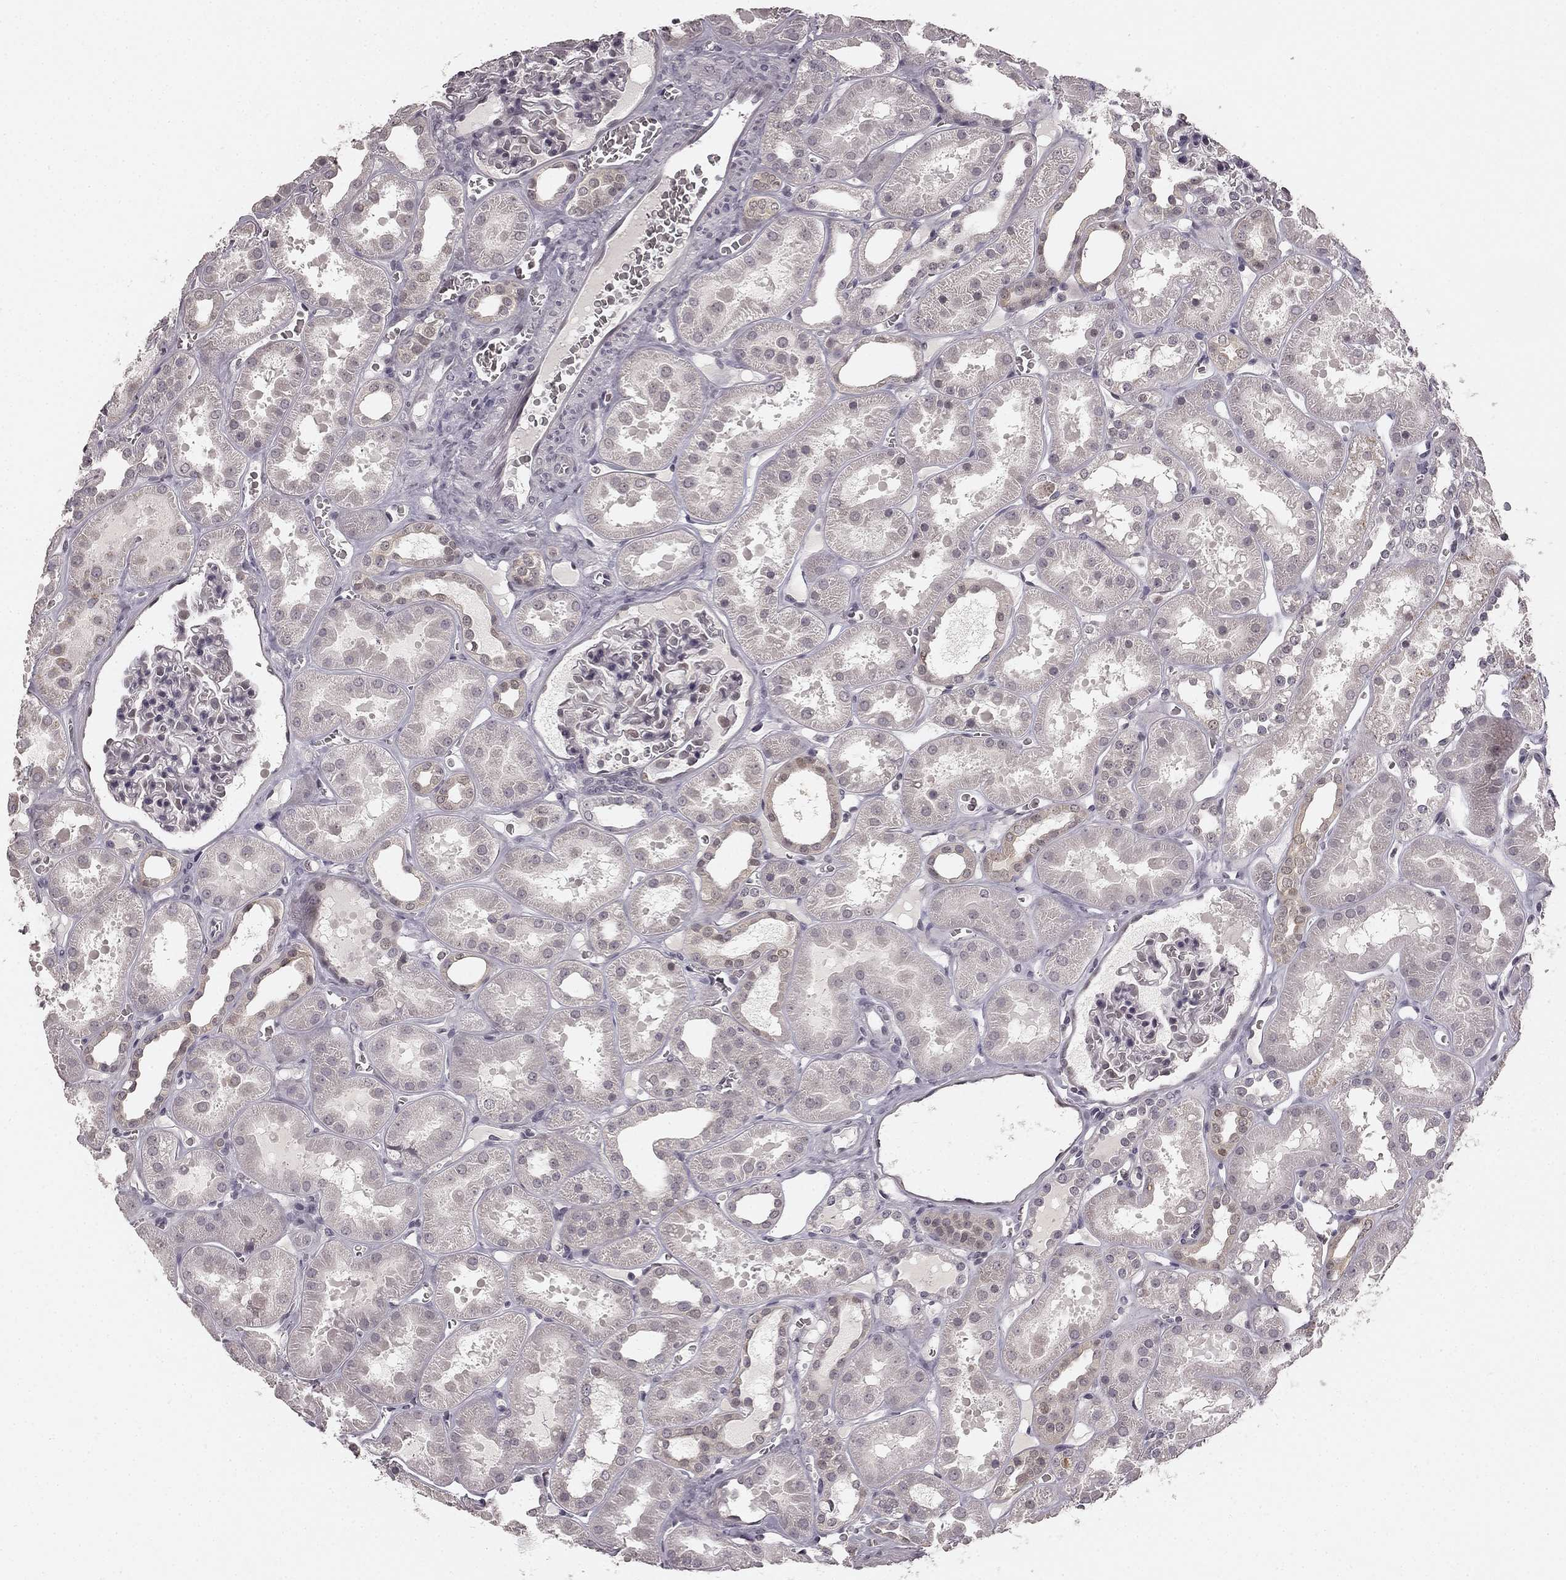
{"staining": {"intensity": "negative", "quantity": "none", "location": "none"}, "tissue": "kidney", "cell_type": "Cells in glomeruli", "image_type": "normal", "snomed": [{"axis": "morphology", "description": "Normal tissue, NOS"}, {"axis": "topography", "description": "Kidney"}], "caption": "There is no significant expression in cells in glomeruli of kidney.", "gene": "HCN4", "patient": {"sex": "female", "age": 41}}